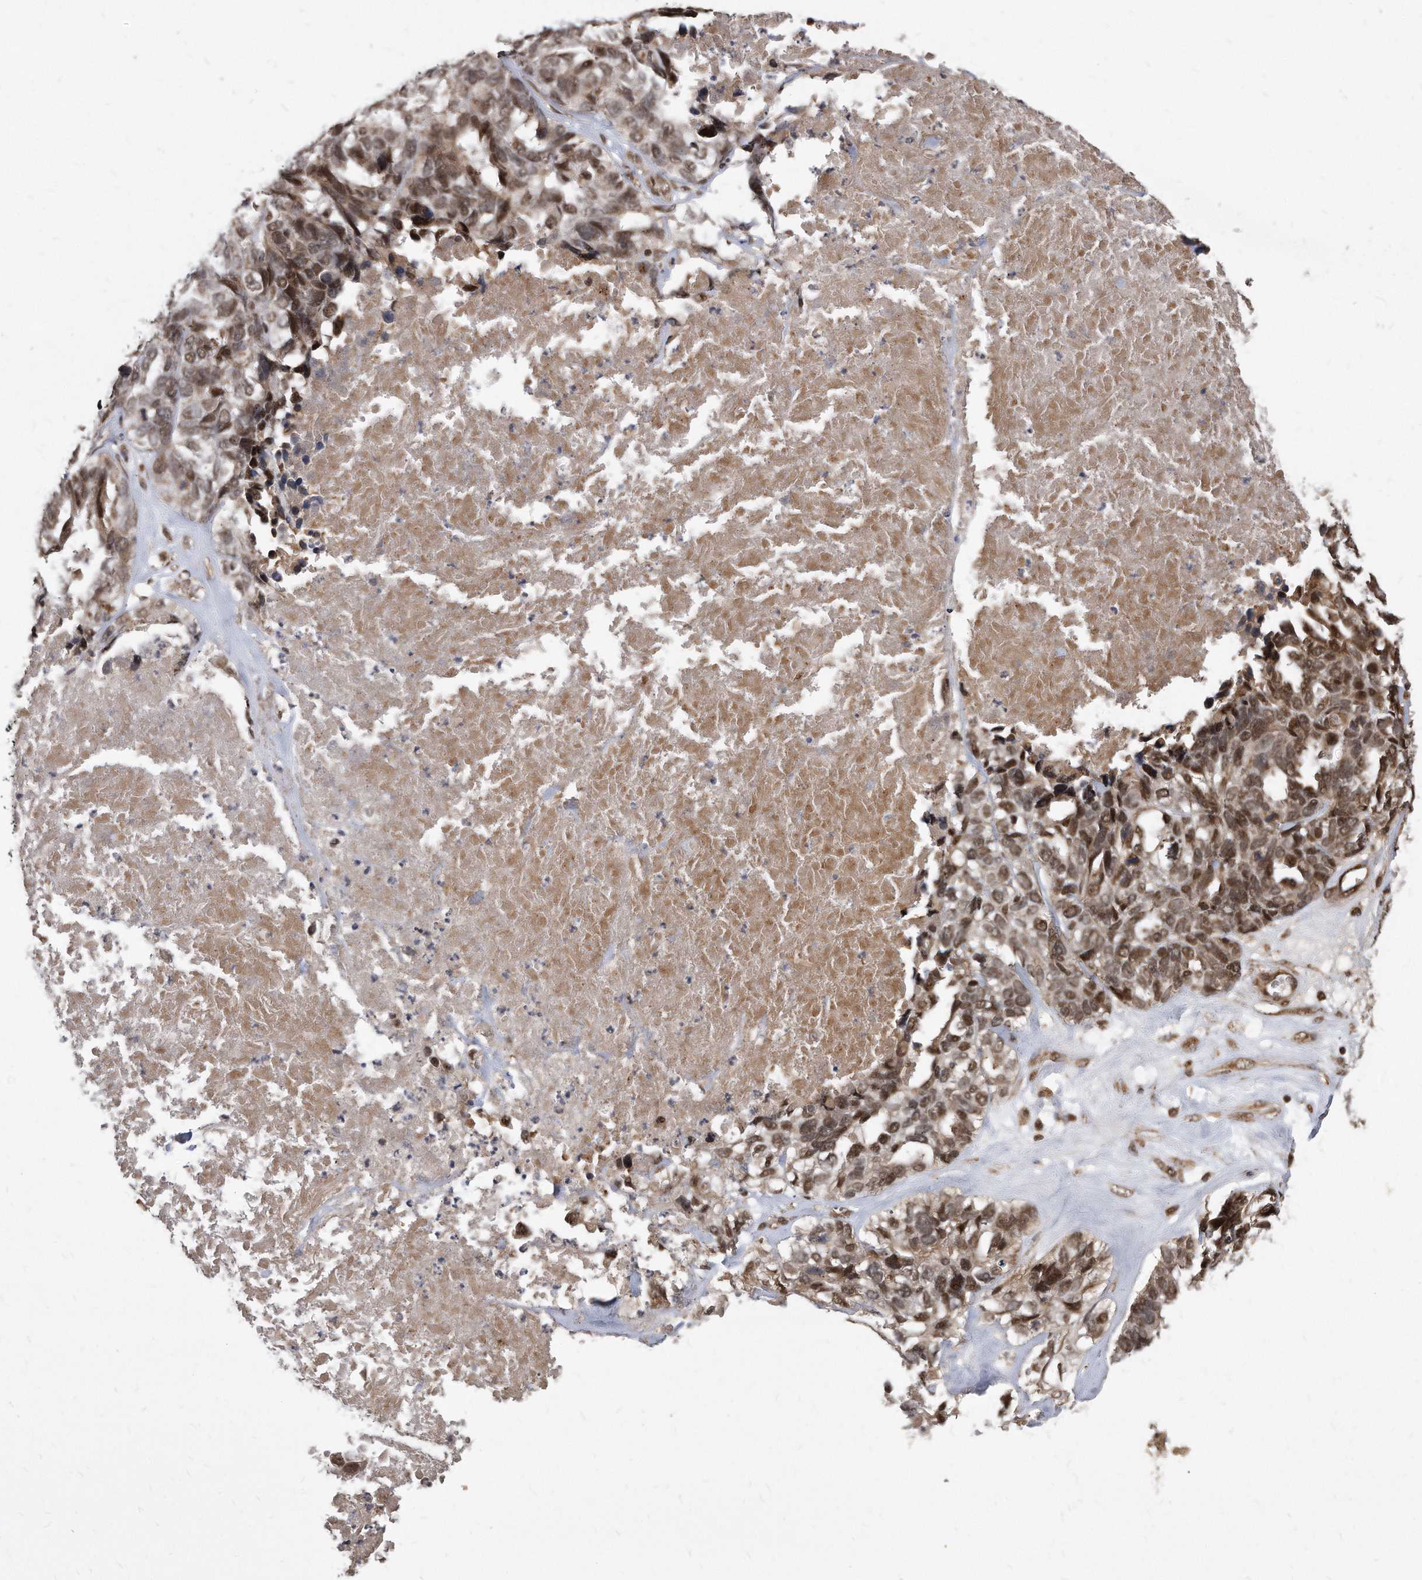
{"staining": {"intensity": "moderate", "quantity": ">75%", "location": "cytoplasmic/membranous,nuclear"}, "tissue": "ovarian cancer", "cell_type": "Tumor cells", "image_type": "cancer", "snomed": [{"axis": "morphology", "description": "Cystadenocarcinoma, serous, NOS"}, {"axis": "topography", "description": "Ovary"}], "caption": "Immunohistochemical staining of ovarian cancer (serous cystadenocarcinoma) shows medium levels of moderate cytoplasmic/membranous and nuclear expression in approximately >75% of tumor cells.", "gene": "DUSP22", "patient": {"sex": "female", "age": 79}}